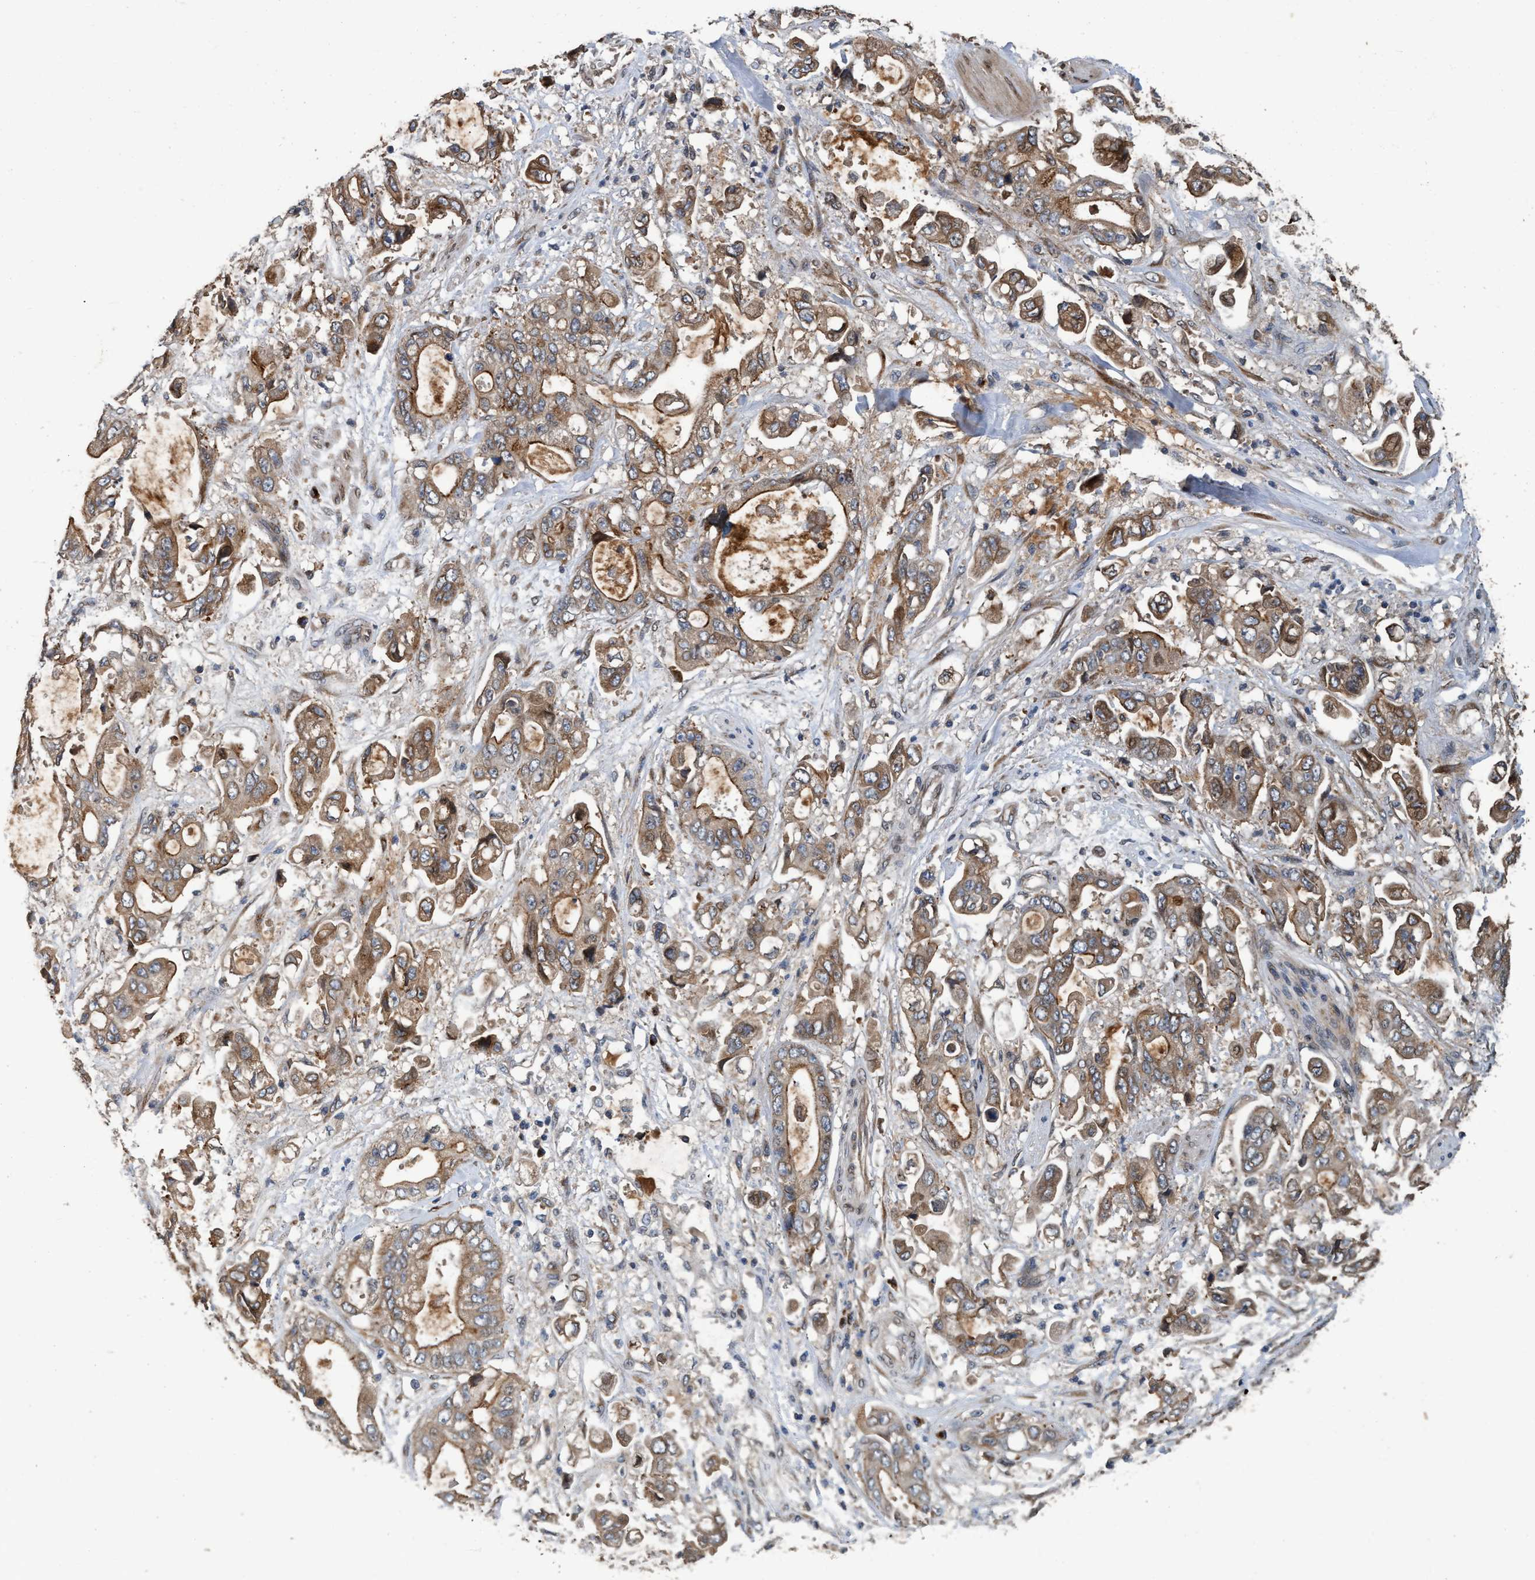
{"staining": {"intensity": "moderate", "quantity": ">75%", "location": "cytoplasmic/membranous"}, "tissue": "stomach cancer", "cell_type": "Tumor cells", "image_type": "cancer", "snomed": [{"axis": "morphology", "description": "Normal tissue, NOS"}, {"axis": "morphology", "description": "Adenocarcinoma, NOS"}, {"axis": "topography", "description": "Stomach"}], "caption": "An immunohistochemistry (IHC) photomicrograph of neoplastic tissue is shown. Protein staining in brown shows moderate cytoplasmic/membranous positivity in stomach adenocarcinoma within tumor cells.", "gene": "MACC1", "patient": {"sex": "male", "age": 62}}